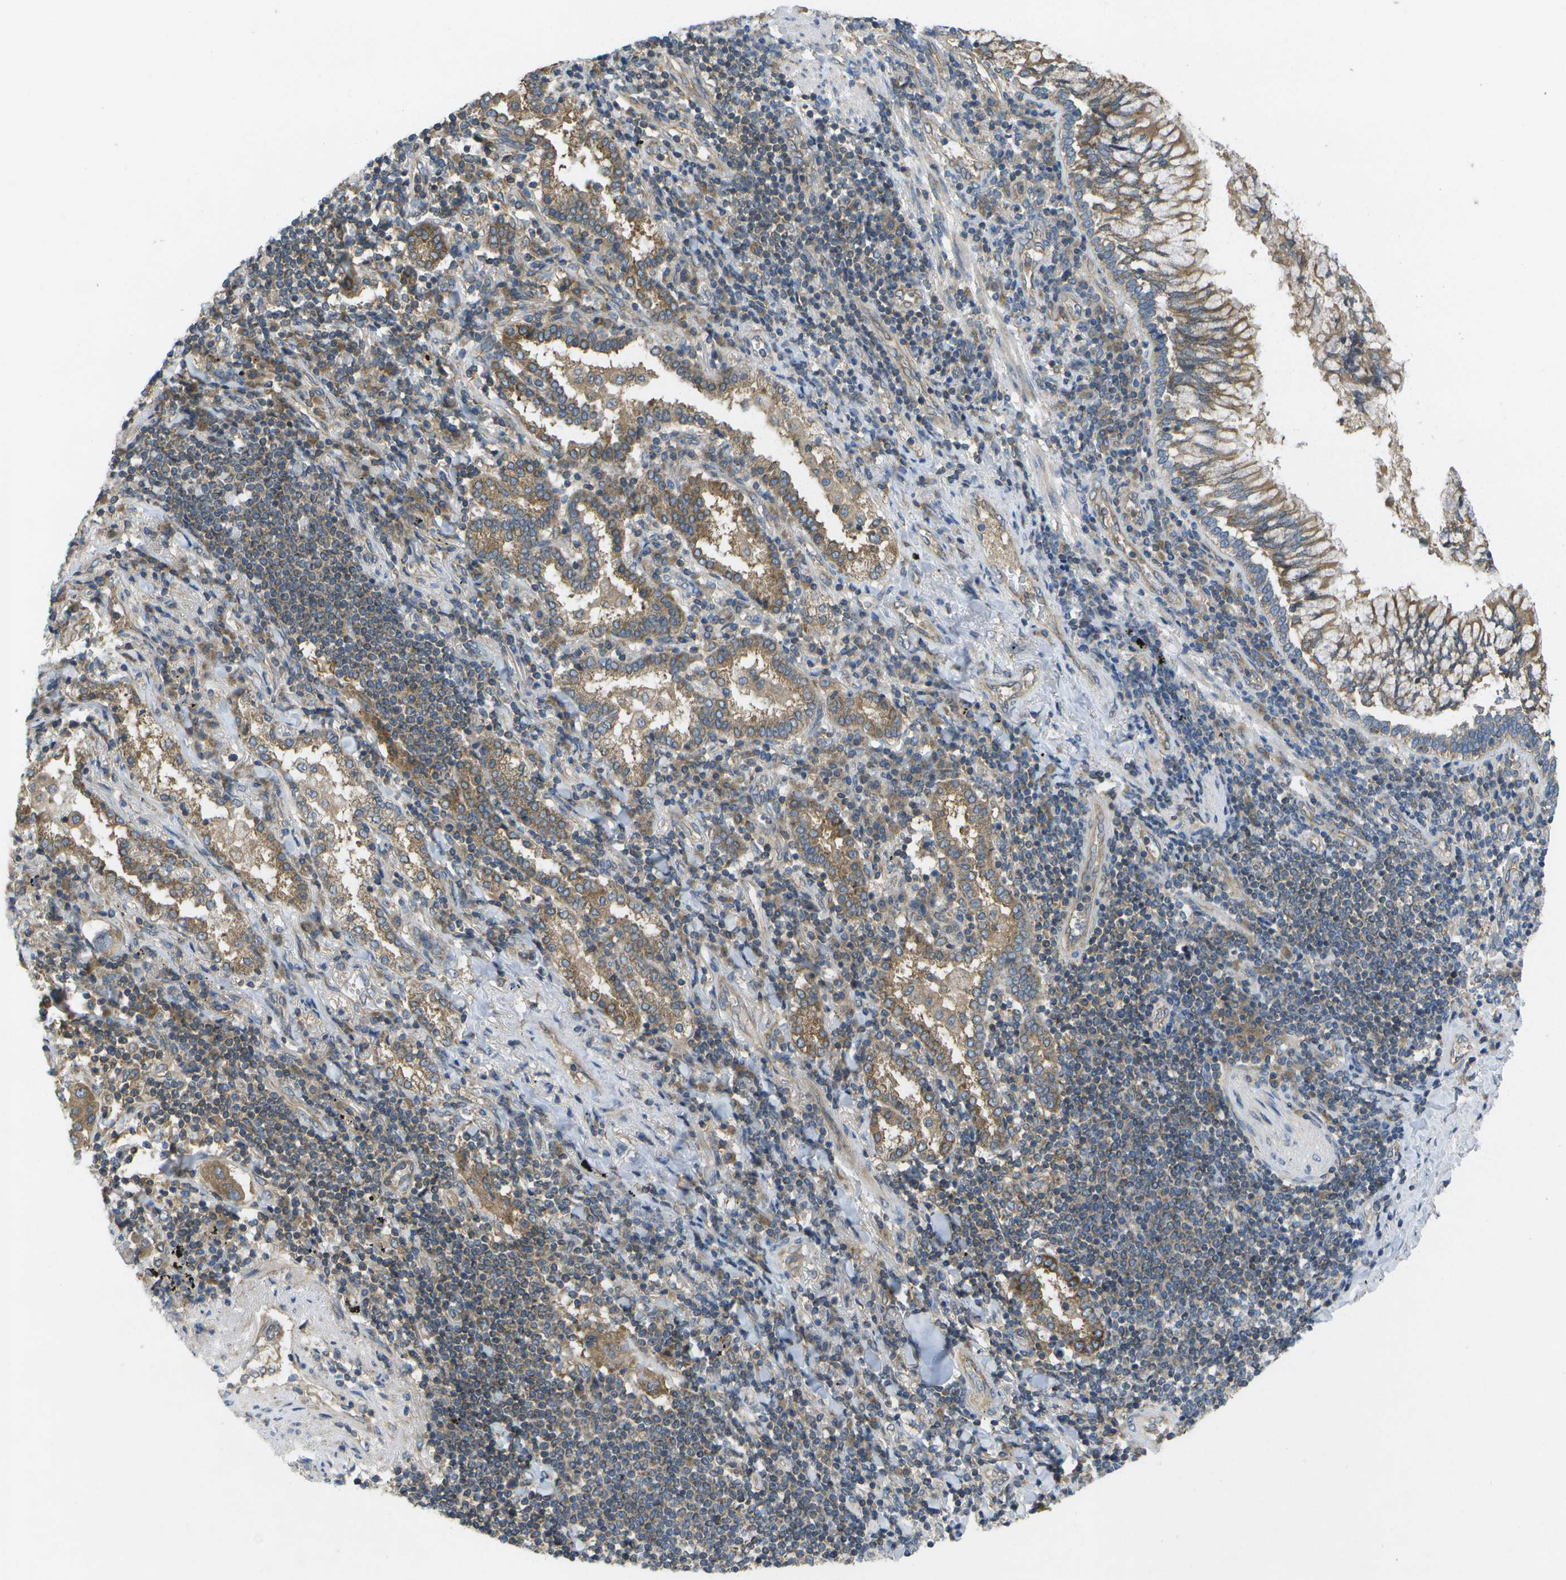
{"staining": {"intensity": "moderate", "quantity": ">75%", "location": "cytoplasmic/membranous"}, "tissue": "lung cancer", "cell_type": "Tumor cells", "image_type": "cancer", "snomed": [{"axis": "morphology", "description": "Adenocarcinoma, NOS"}, {"axis": "topography", "description": "Lung"}], "caption": "Immunohistochemical staining of lung cancer demonstrates medium levels of moderate cytoplasmic/membranous protein staining in approximately >75% of tumor cells.", "gene": "DPM3", "patient": {"sex": "female", "age": 65}}